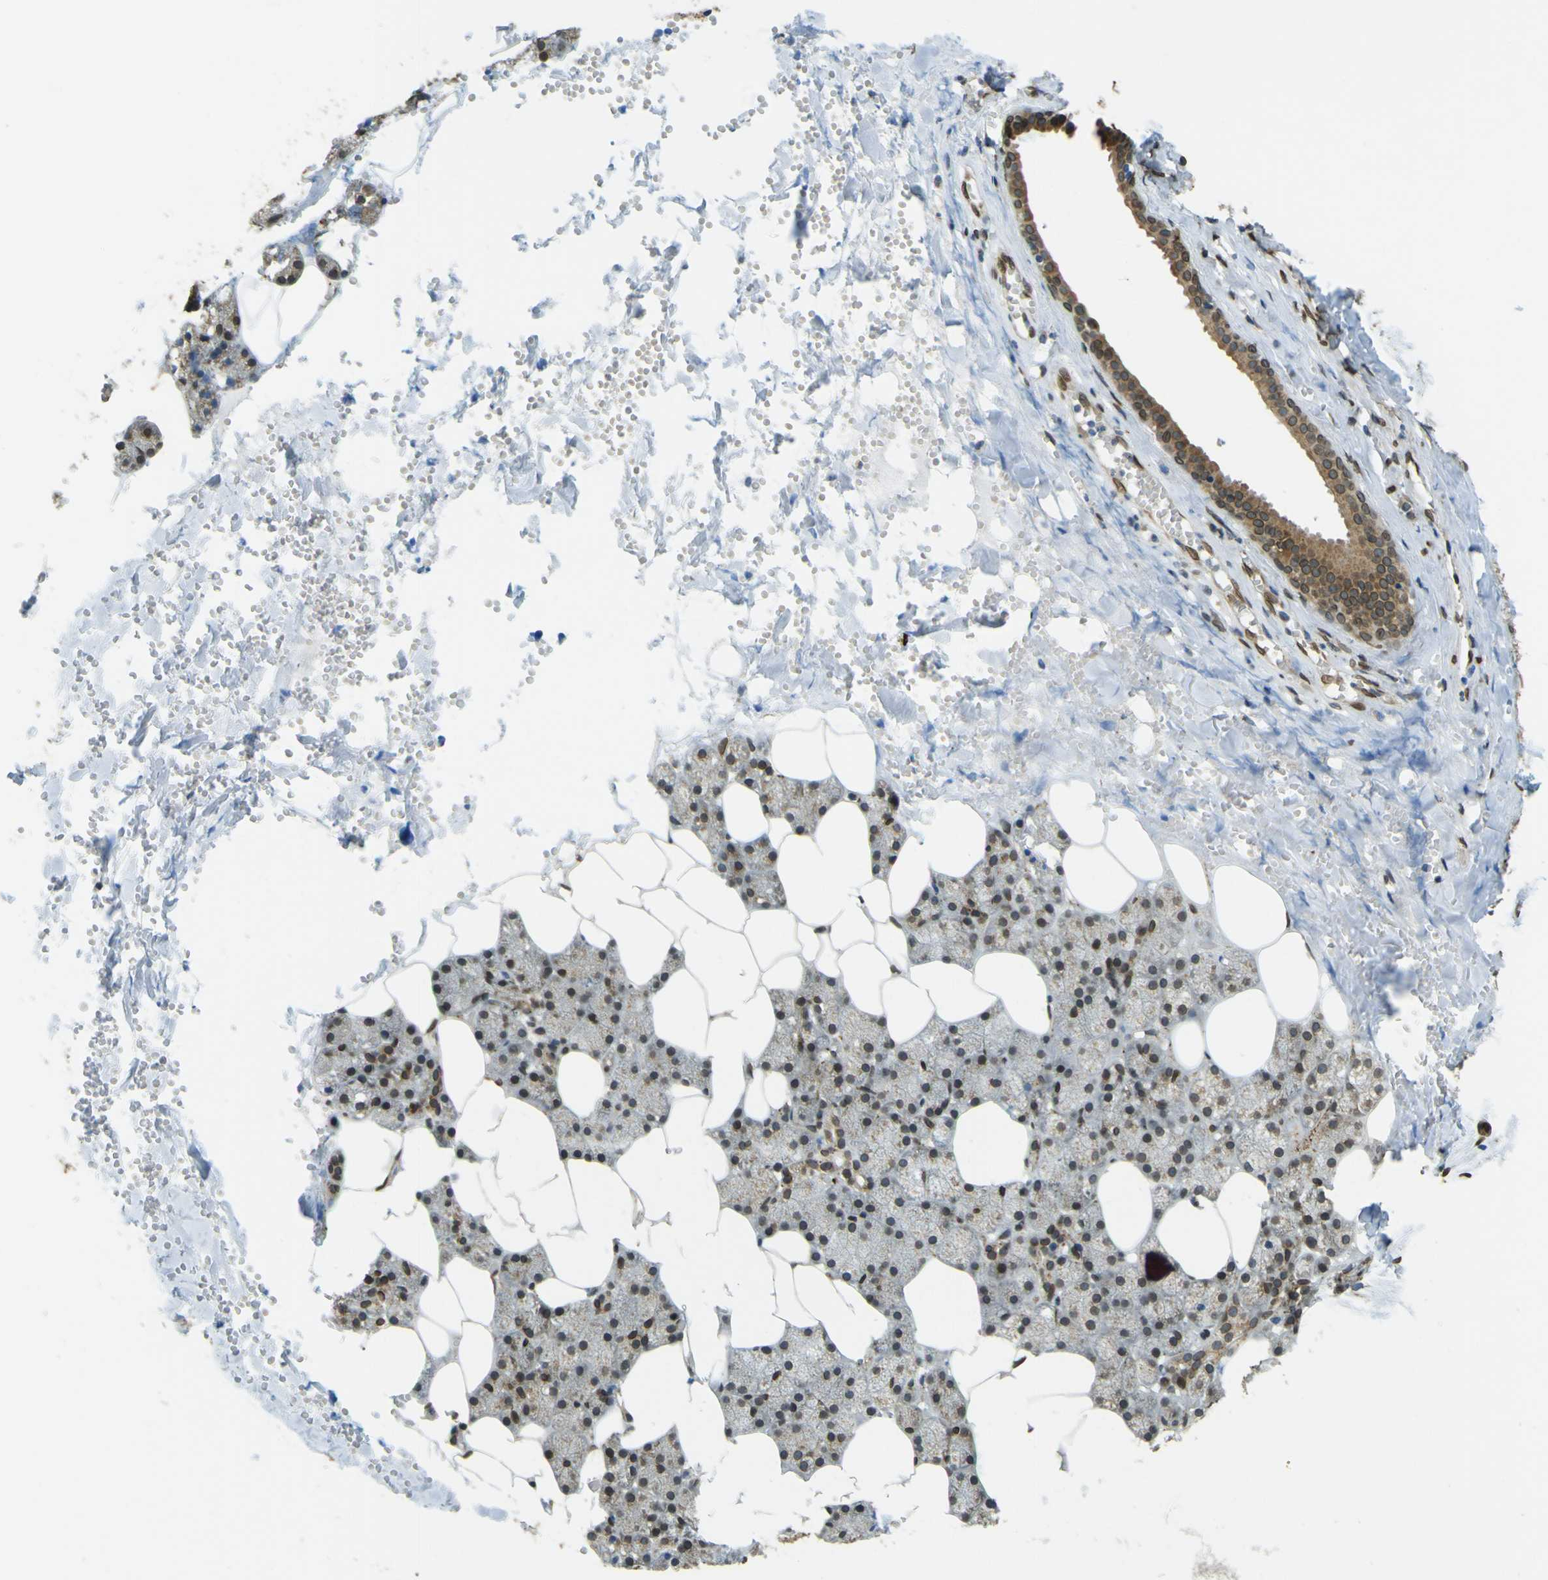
{"staining": {"intensity": "moderate", "quantity": ">75%", "location": "cytoplasmic/membranous,nuclear"}, "tissue": "salivary gland", "cell_type": "Glandular cells", "image_type": "normal", "snomed": [{"axis": "morphology", "description": "Normal tissue, NOS"}, {"axis": "topography", "description": "Salivary gland"}], "caption": "The histopathology image demonstrates staining of unremarkable salivary gland, revealing moderate cytoplasmic/membranous,nuclear protein staining (brown color) within glandular cells.", "gene": "GALNT1", "patient": {"sex": "male", "age": 62}}